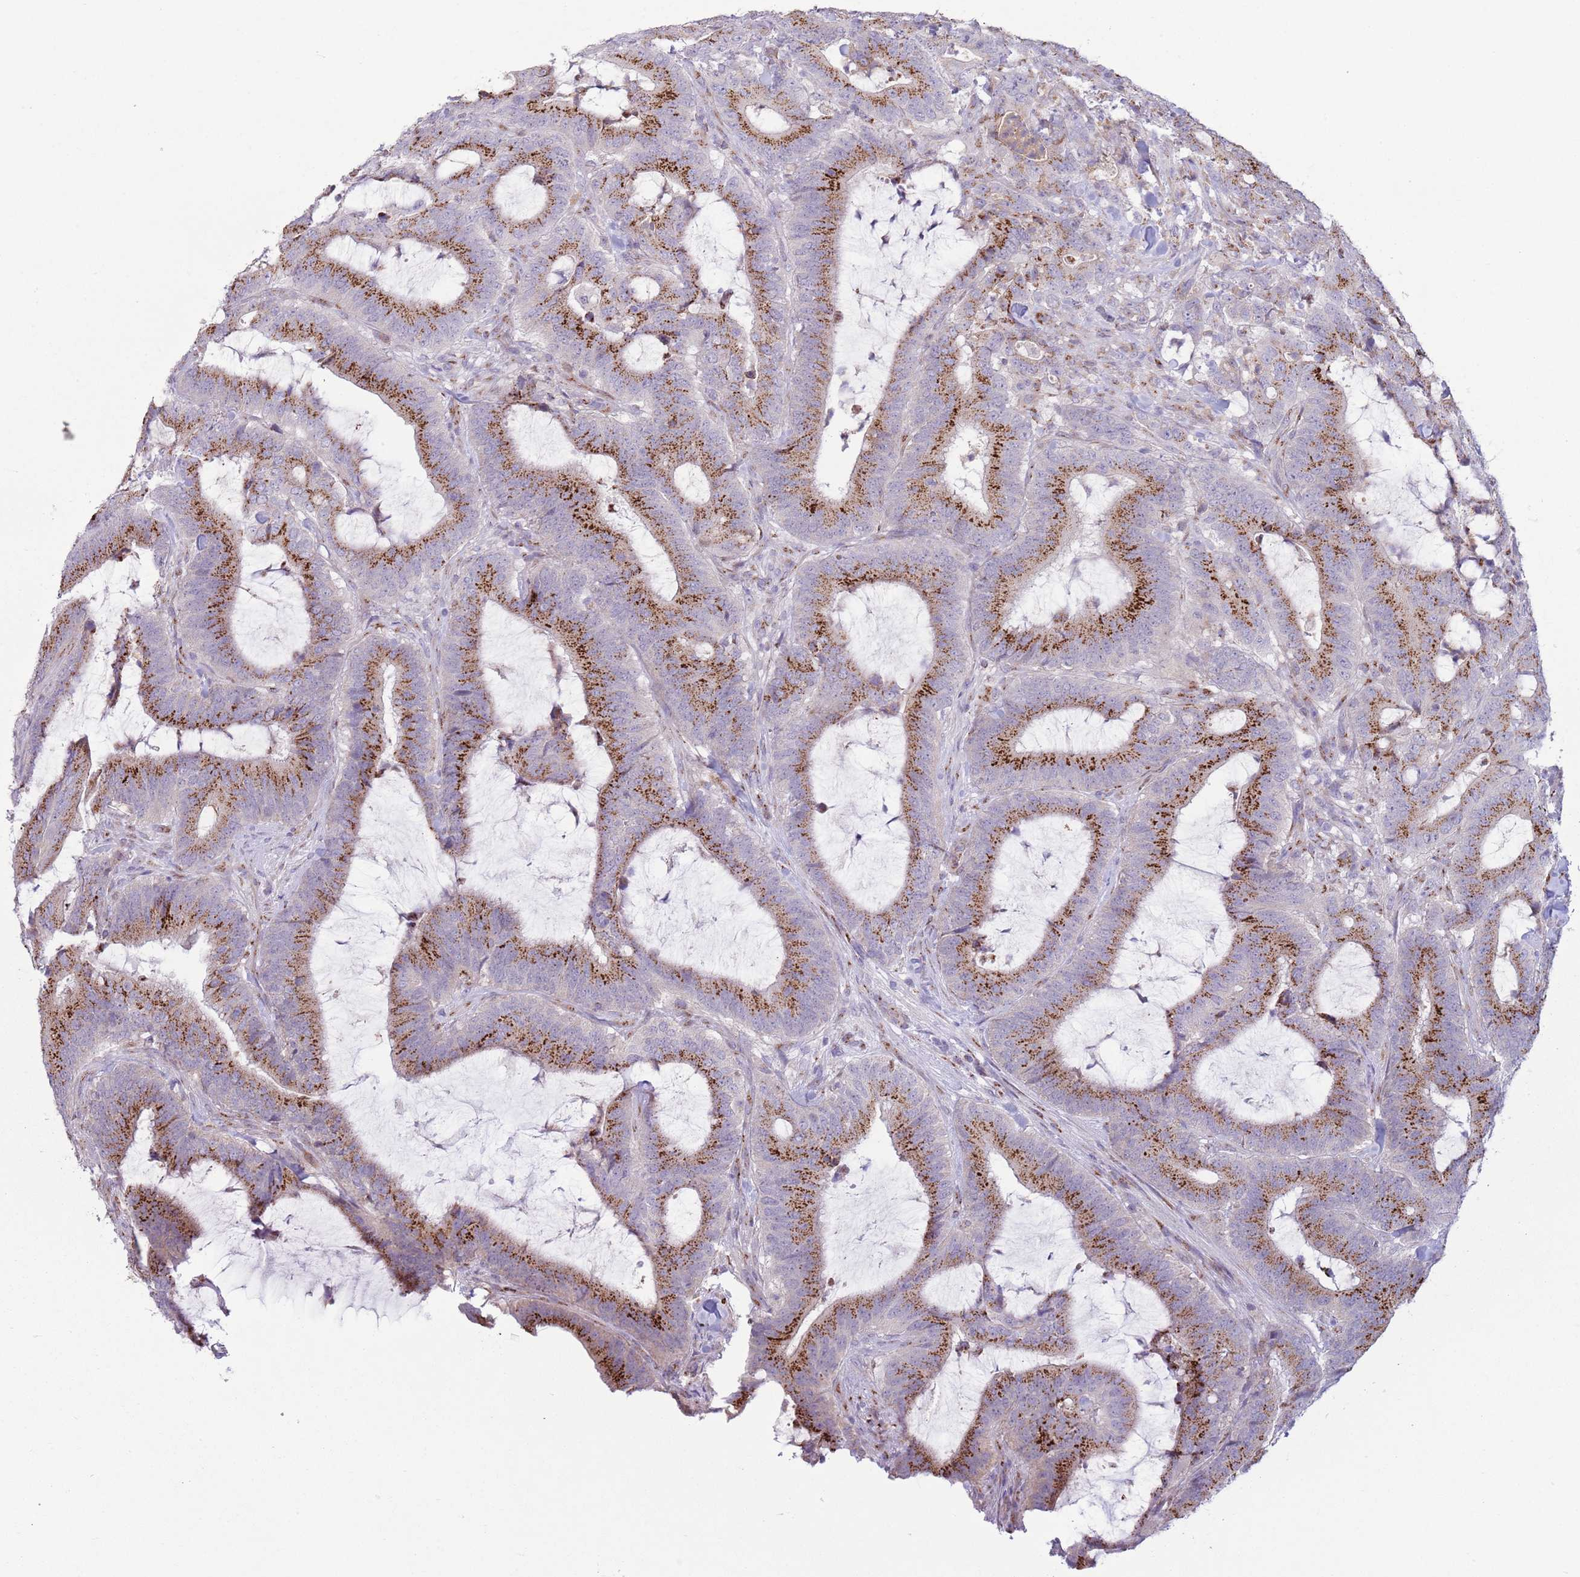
{"staining": {"intensity": "strong", "quantity": ">75%", "location": "cytoplasmic/membranous"}, "tissue": "colorectal cancer", "cell_type": "Tumor cells", "image_type": "cancer", "snomed": [{"axis": "morphology", "description": "Adenocarcinoma, NOS"}, {"axis": "topography", "description": "Colon"}], "caption": "Protein staining of adenocarcinoma (colorectal) tissue displays strong cytoplasmic/membranous positivity in about >75% of tumor cells.", "gene": "C20orf96", "patient": {"sex": "female", "age": 43}}